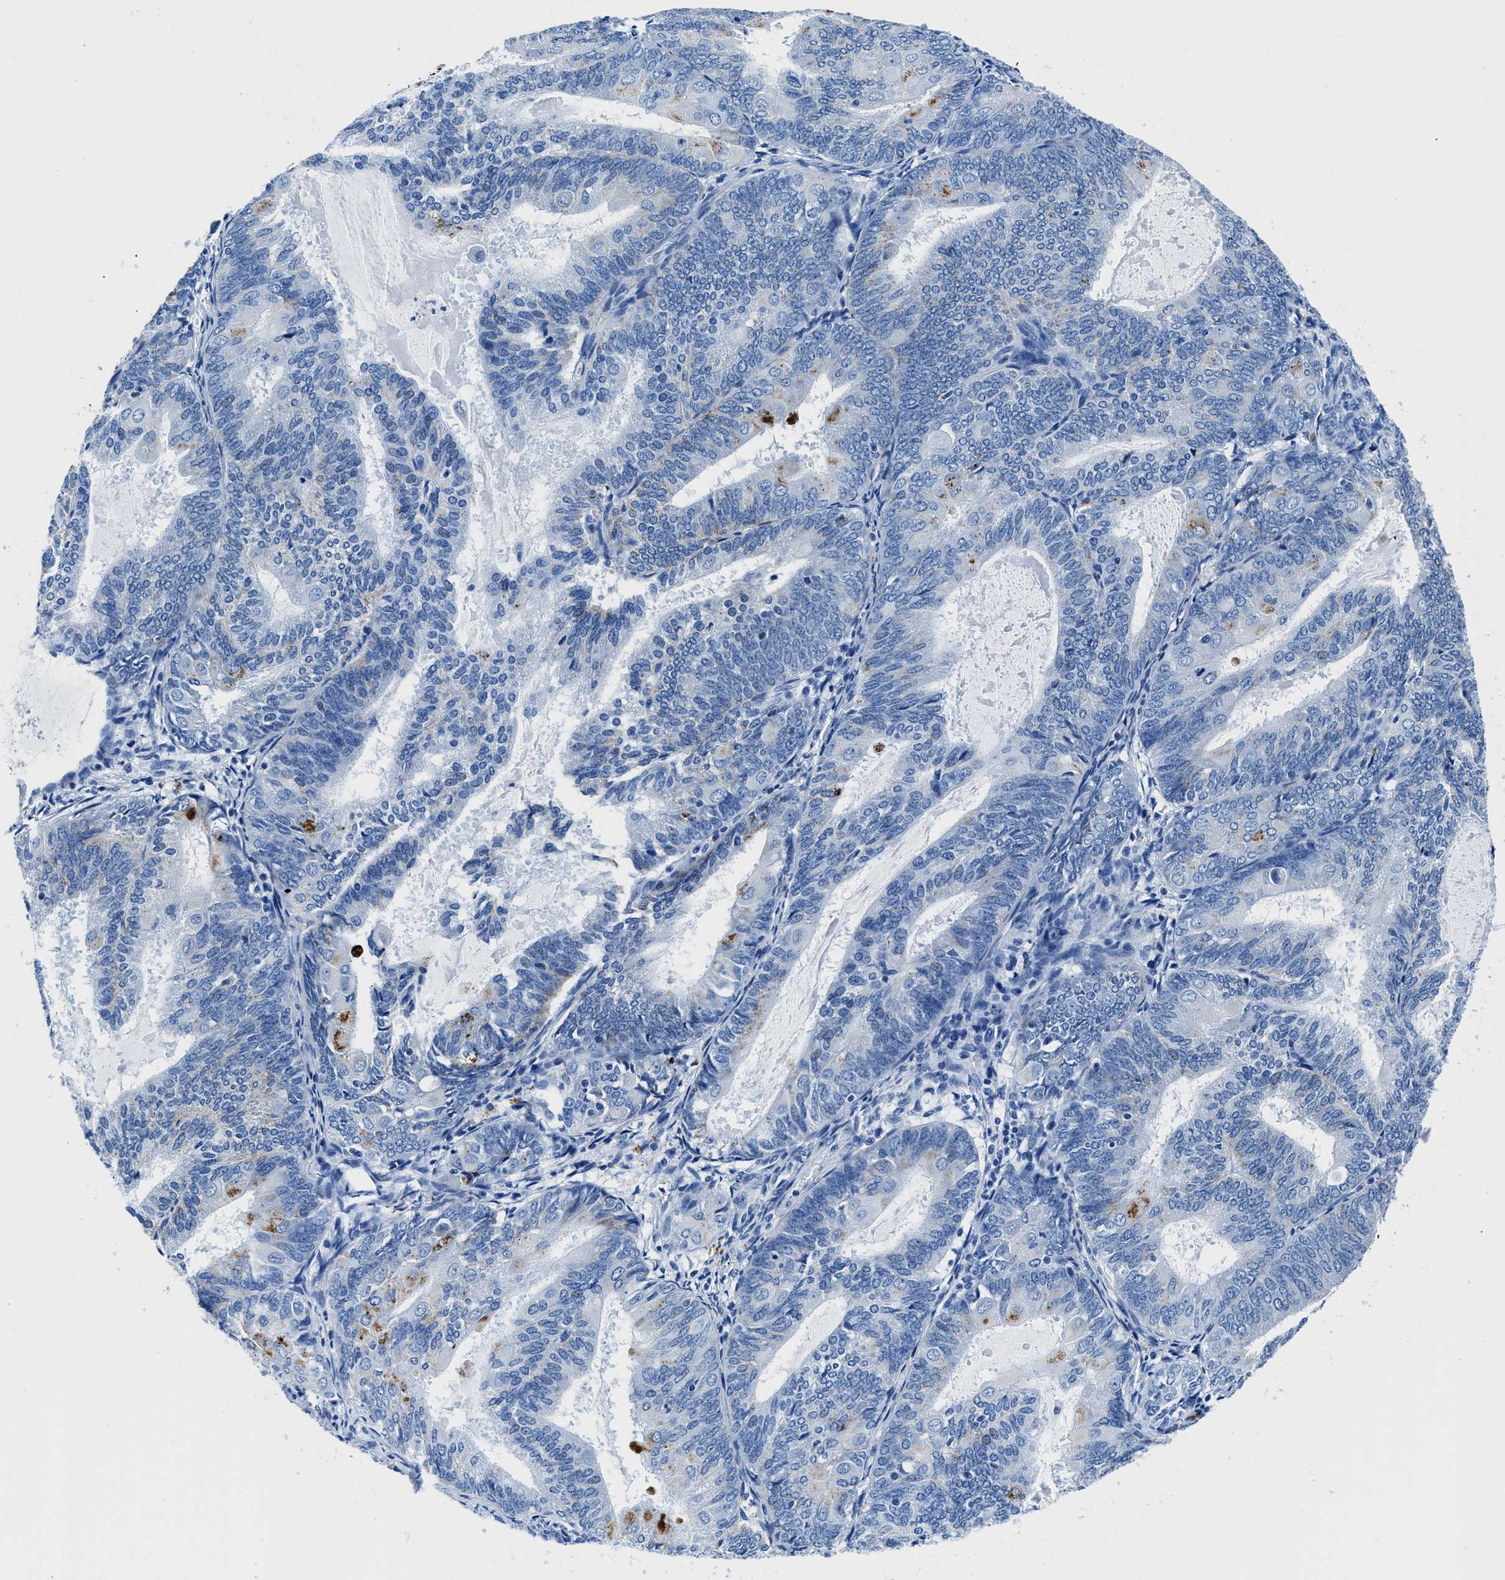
{"staining": {"intensity": "moderate", "quantity": "<25%", "location": "cytoplasmic/membranous"}, "tissue": "endometrial cancer", "cell_type": "Tumor cells", "image_type": "cancer", "snomed": [{"axis": "morphology", "description": "Adenocarcinoma, NOS"}, {"axis": "topography", "description": "Endometrium"}], "caption": "Endometrial cancer (adenocarcinoma) stained with a protein marker reveals moderate staining in tumor cells.", "gene": "OR14K1", "patient": {"sex": "female", "age": 81}}